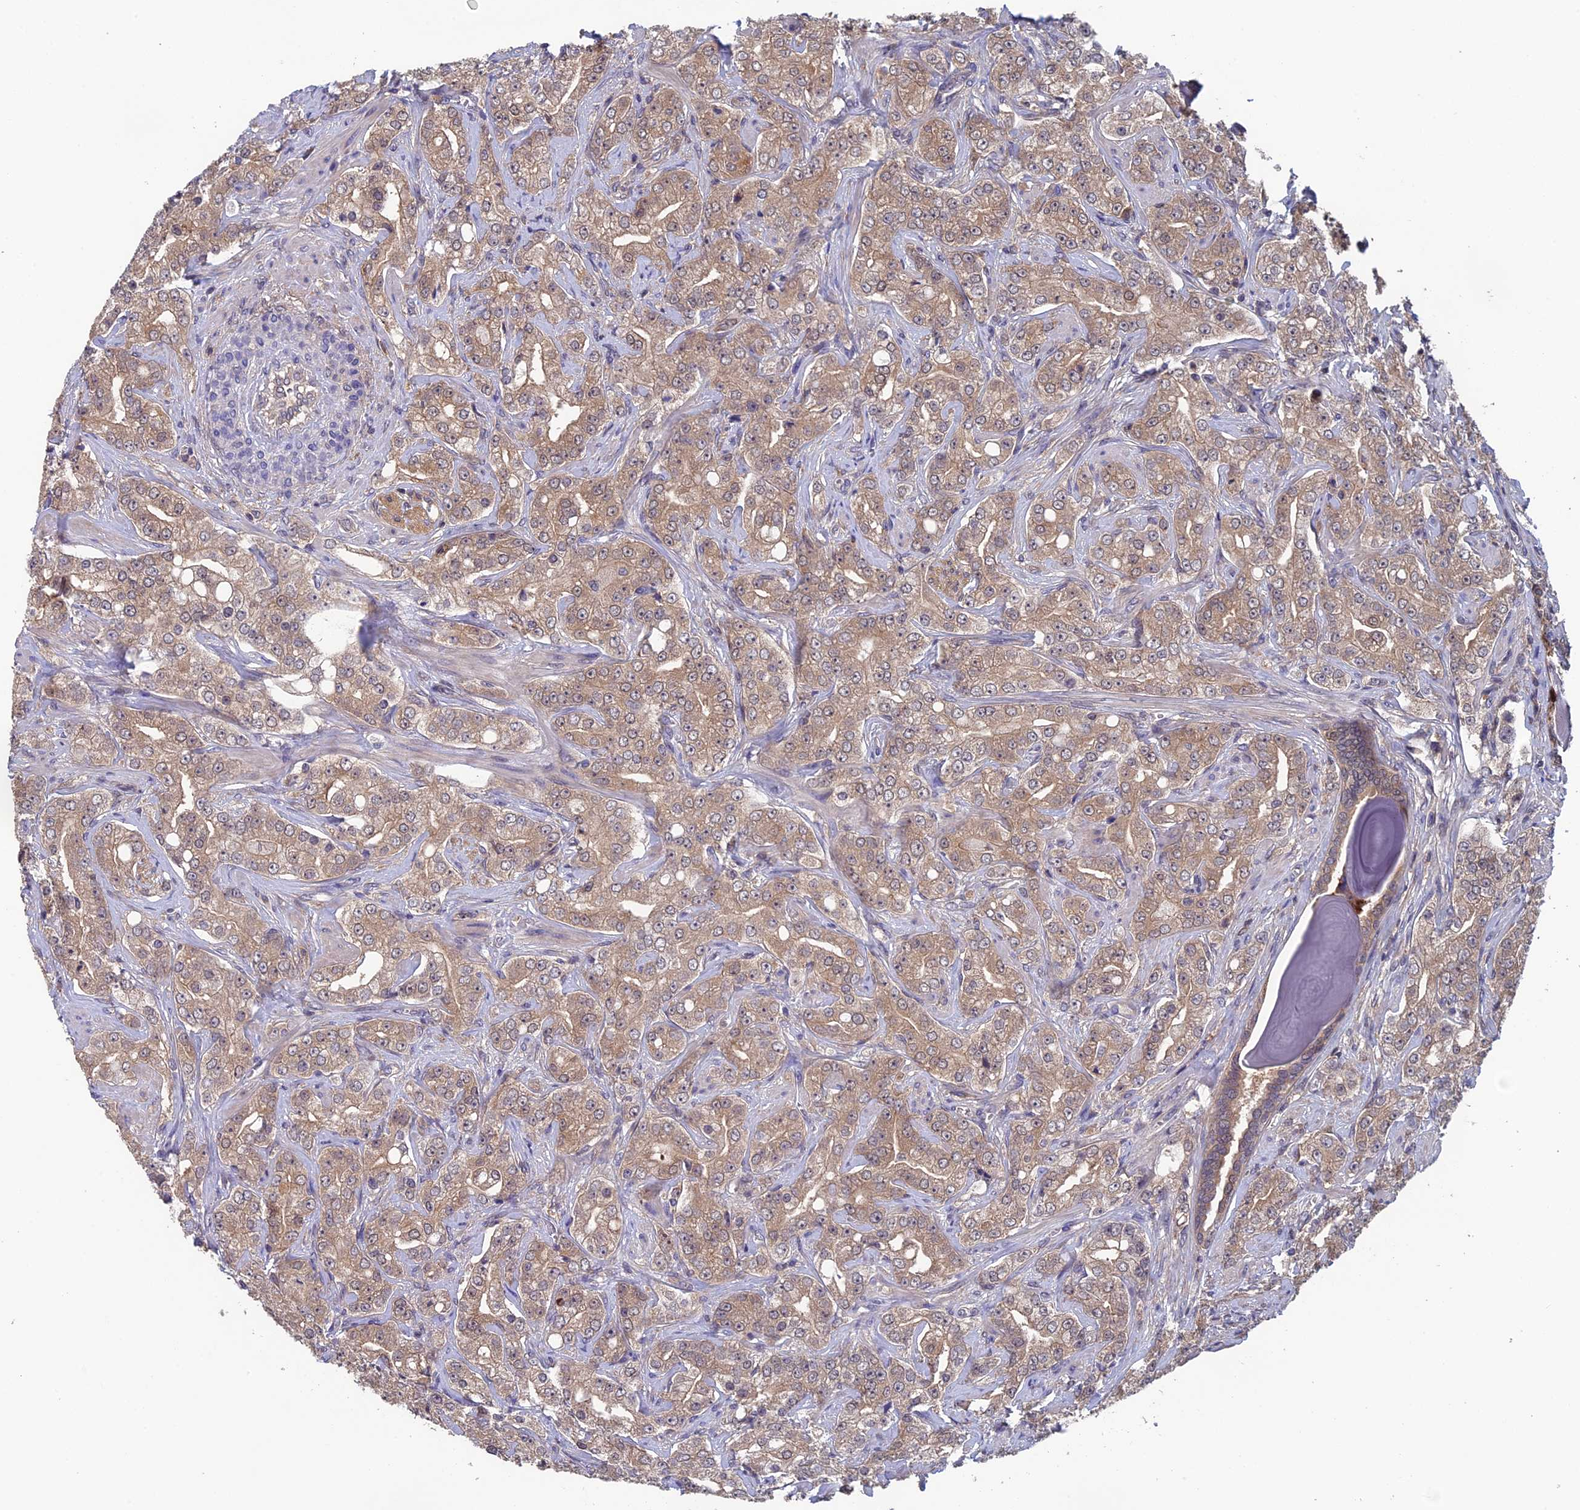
{"staining": {"intensity": "moderate", "quantity": ">75%", "location": "cytoplasmic/membranous"}, "tissue": "prostate cancer", "cell_type": "Tumor cells", "image_type": "cancer", "snomed": [{"axis": "morphology", "description": "Adenocarcinoma, Low grade"}, {"axis": "topography", "description": "Prostate"}], "caption": "IHC histopathology image of neoplastic tissue: prostate cancer stained using immunohistochemistry exhibits medium levels of moderate protein expression localized specifically in the cytoplasmic/membranous of tumor cells, appearing as a cytoplasmic/membranous brown color.", "gene": "LCMT1", "patient": {"sex": "male", "age": 67}}